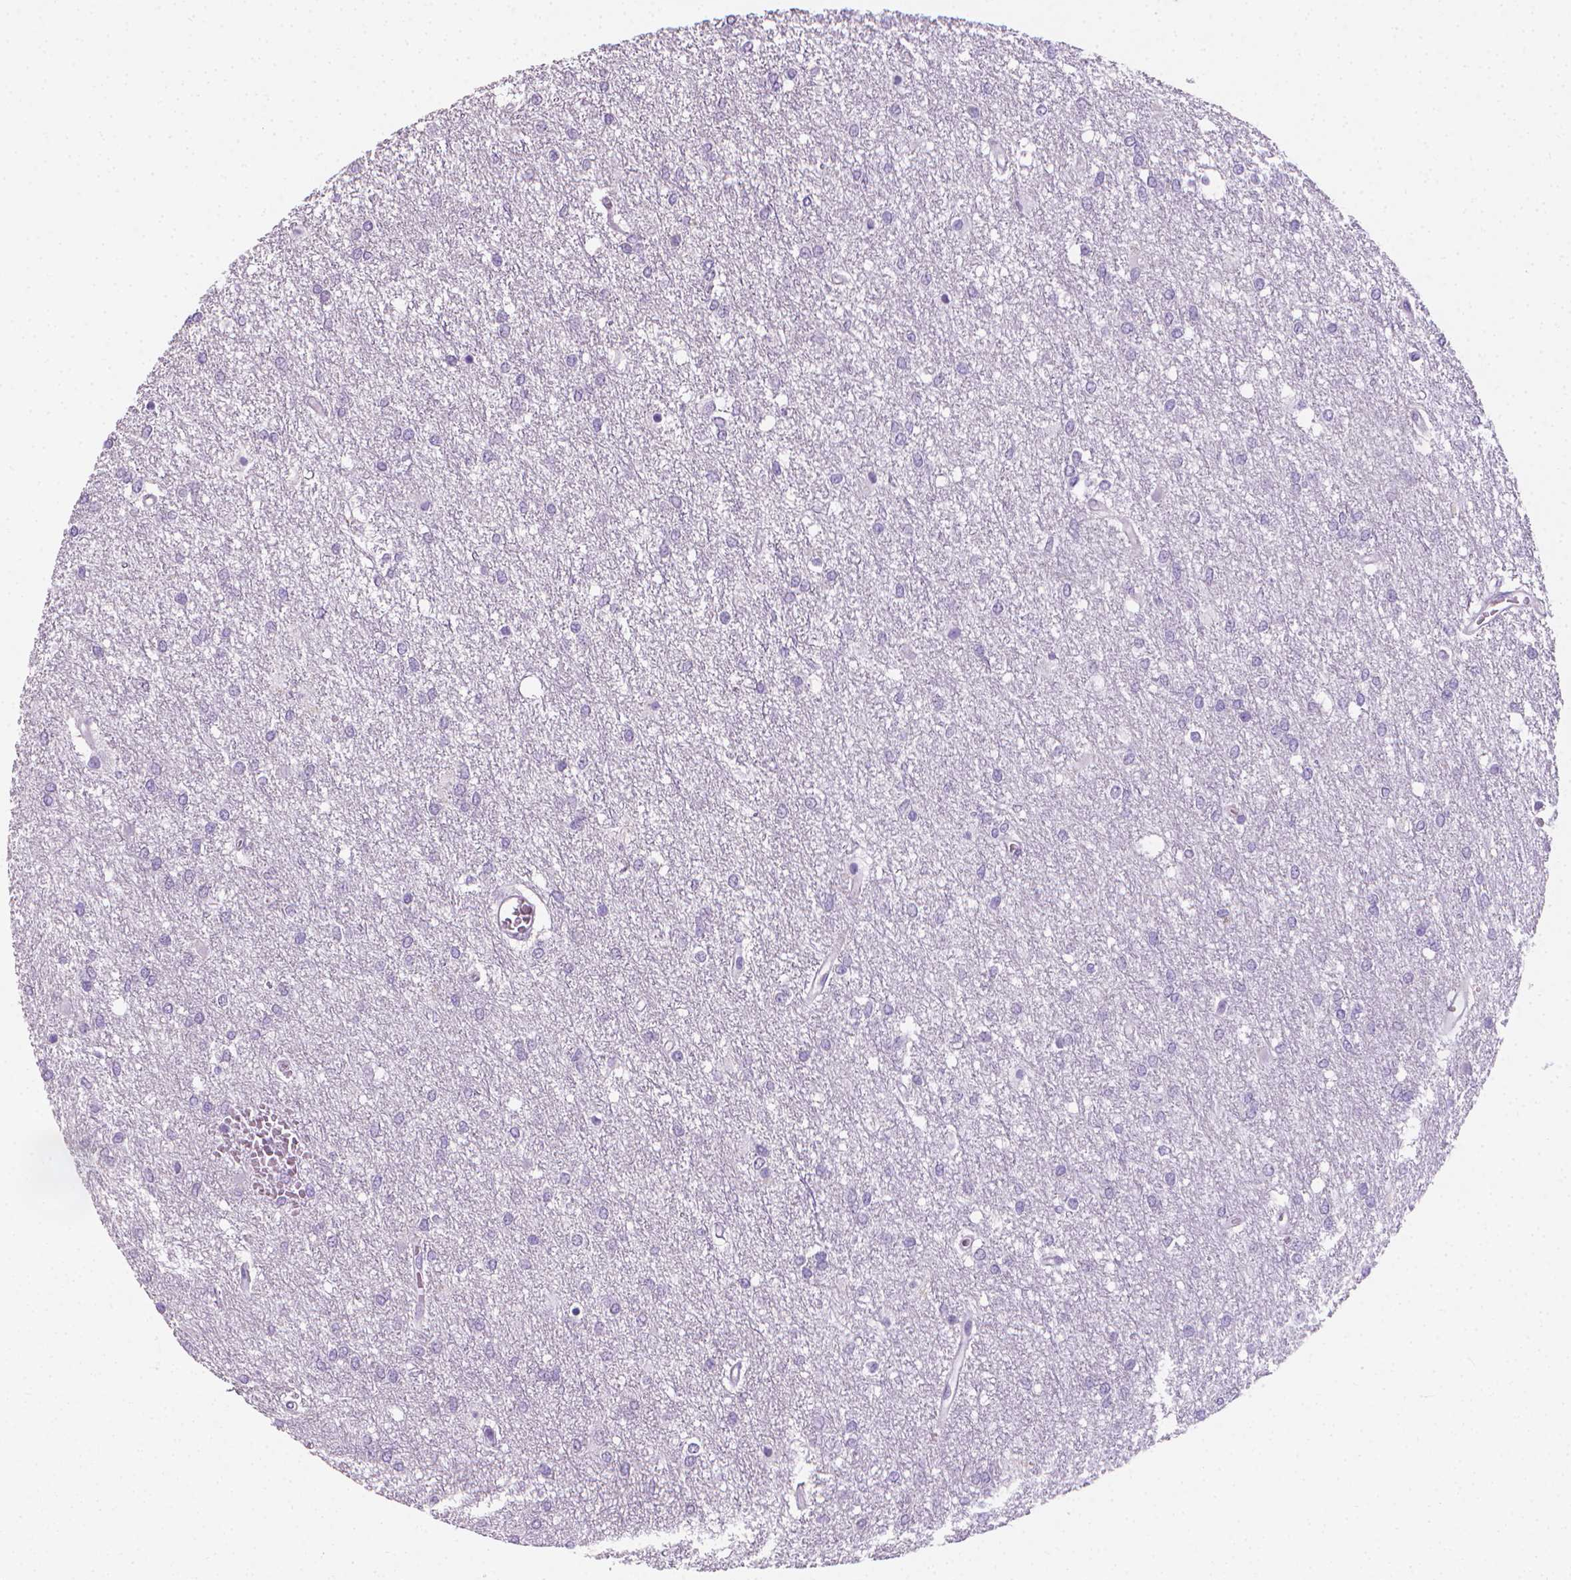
{"staining": {"intensity": "negative", "quantity": "none", "location": "none"}, "tissue": "glioma", "cell_type": "Tumor cells", "image_type": "cancer", "snomed": [{"axis": "morphology", "description": "Glioma, malignant, High grade"}, {"axis": "topography", "description": "Brain"}], "caption": "DAB immunohistochemical staining of human glioma displays no significant staining in tumor cells.", "gene": "XPNPEP2", "patient": {"sex": "female", "age": 61}}